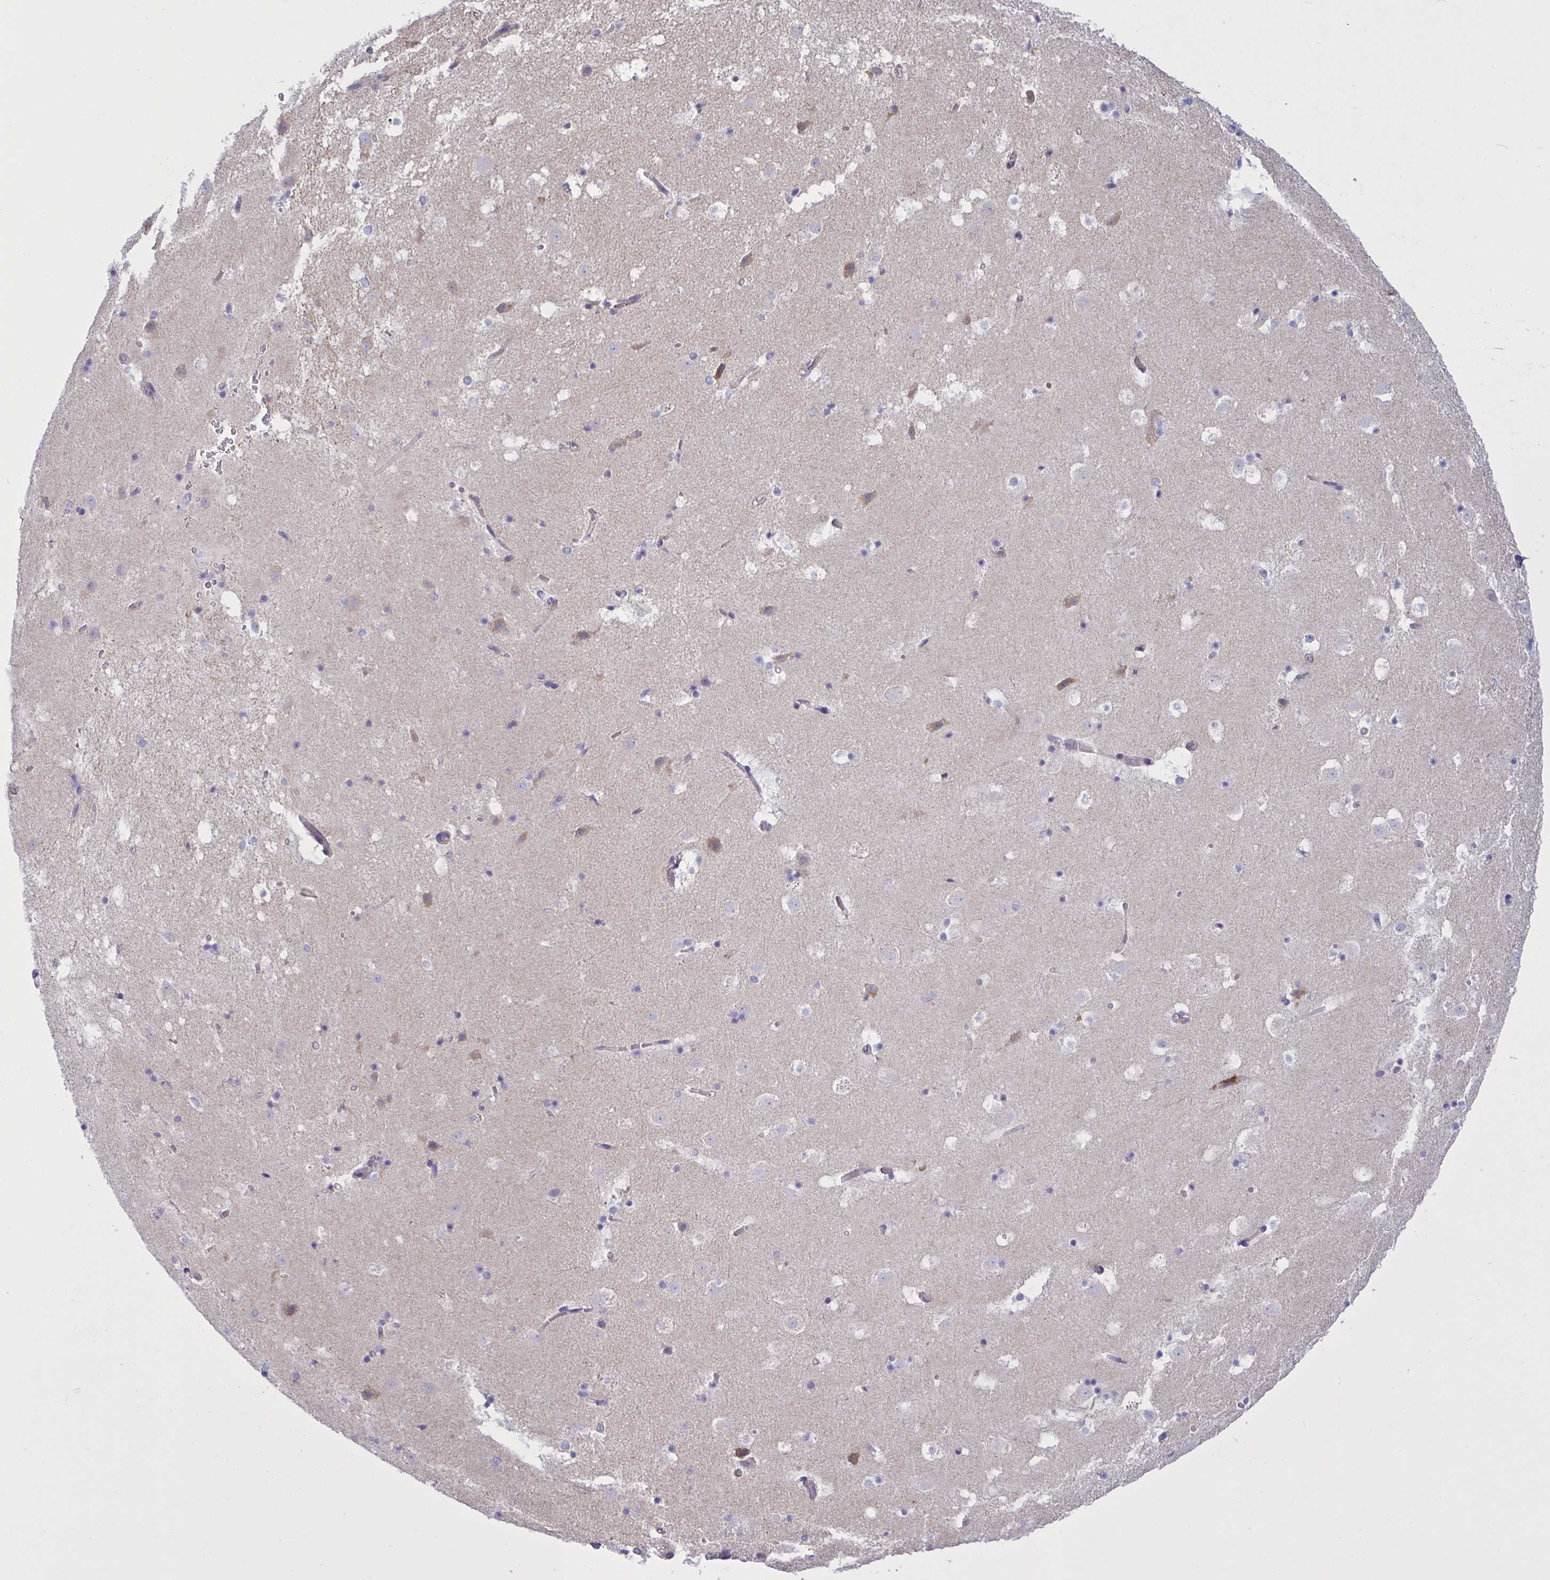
{"staining": {"intensity": "moderate", "quantity": "<25%", "location": "cytoplasmic/membranous"}, "tissue": "caudate", "cell_type": "Glial cells", "image_type": "normal", "snomed": [{"axis": "morphology", "description": "Normal tissue, NOS"}, {"axis": "topography", "description": "Lateral ventricle wall"}], "caption": "This is a histology image of IHC staining of benign caudate, which shows moderate staining in the cytoplasmic/membranous of glial cells.", "gene": "SLC66A1", "patient": {"sex": "male", "age": 37}}